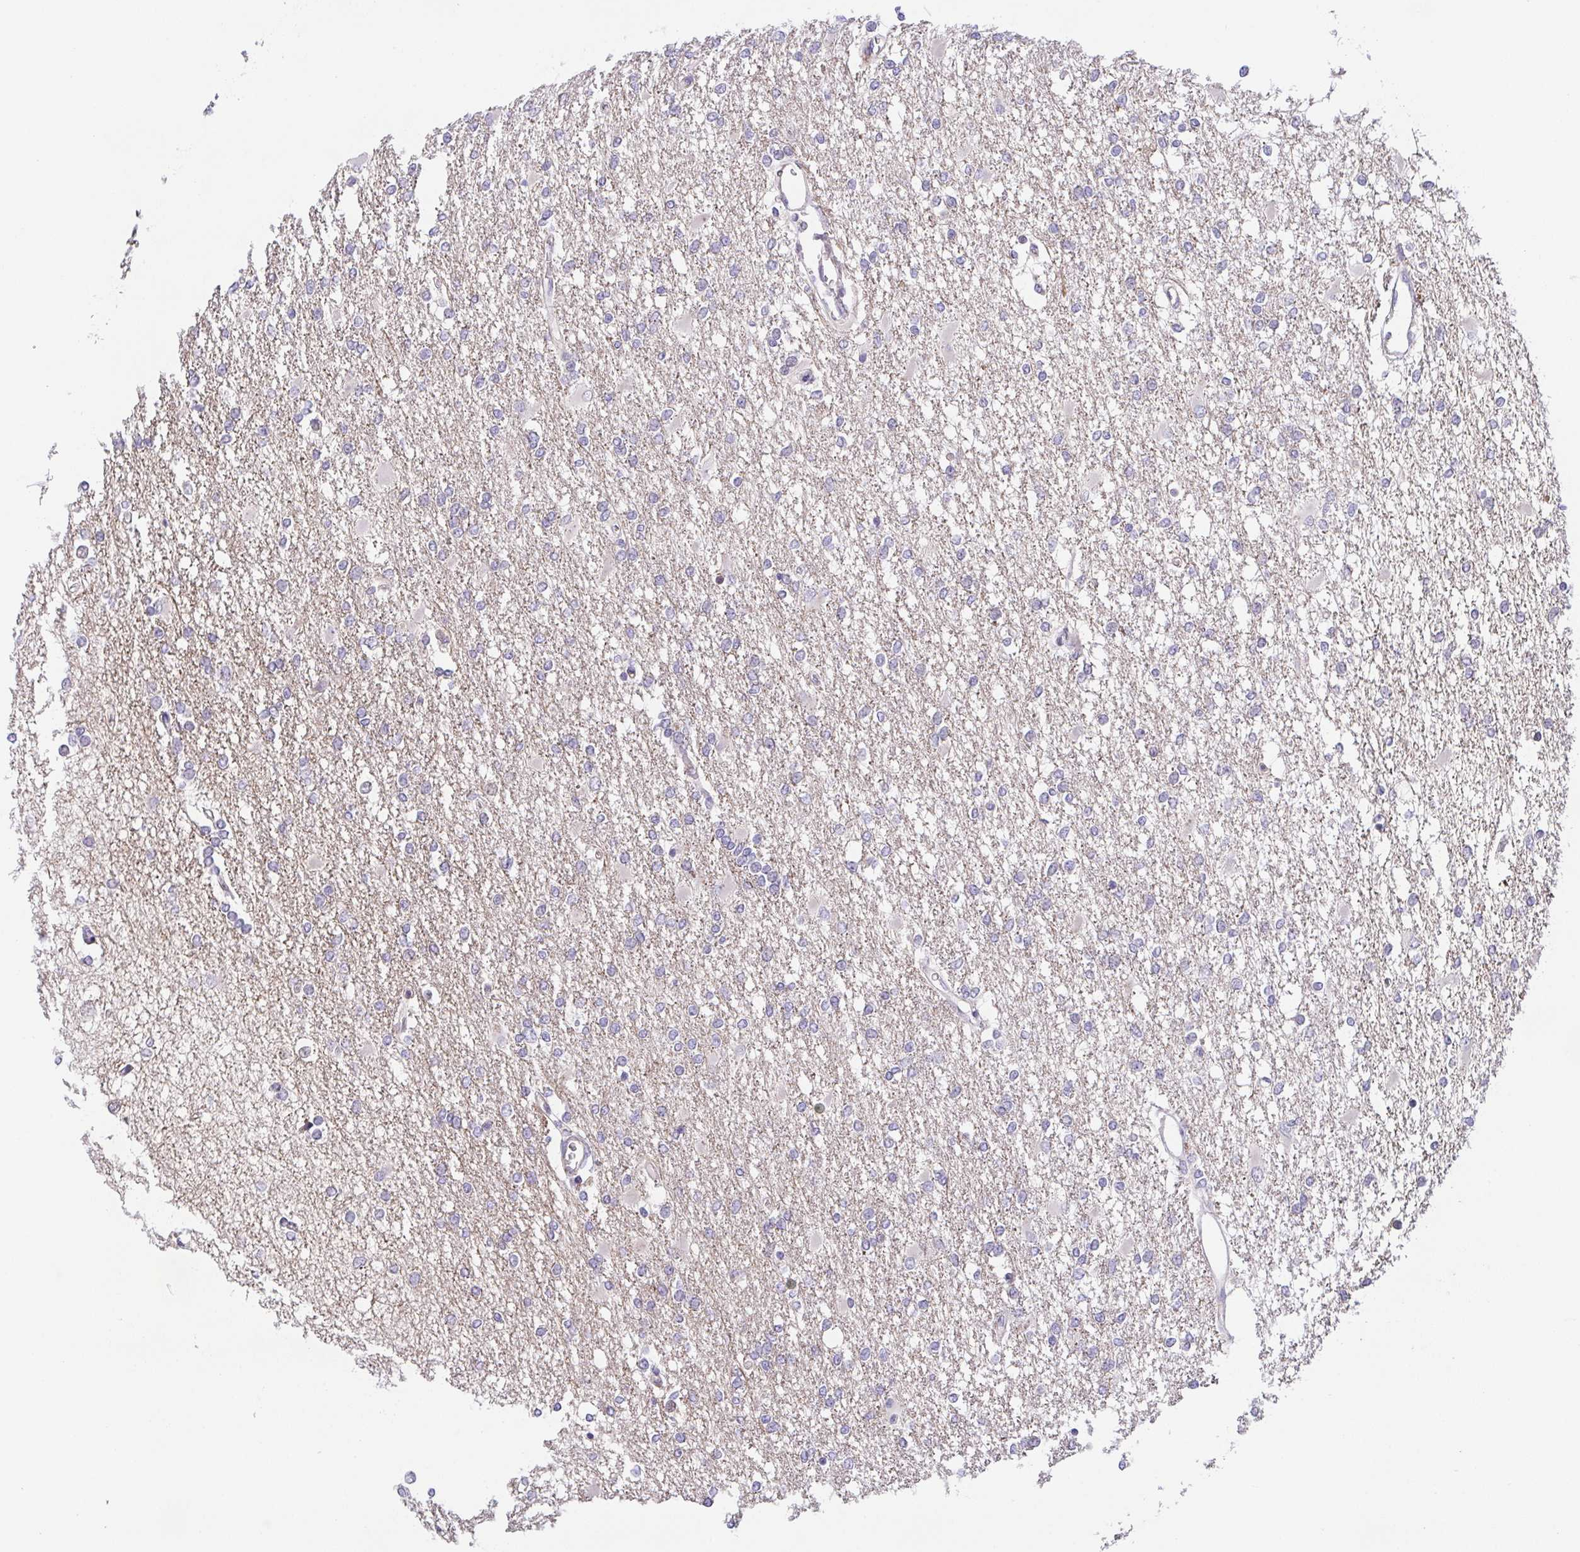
{"staining": {"intensity": "negative", "quantity": "none", "location": "none"}, "tissue": "glioma", "cell_type": "Tumor cells", "image_type": "cancer", "snomed": [{"axis": "morphology", "description": "Glioma, malignant, High grade"}, {"axis": "topography", "description": "Cerebral cortex"}], "caption": "Tumor cells show no significant expression in glioma. (Stains: DAB (3,3'-diaminobenzidine) IHC with hematoxylin counter stain, Microscopy: brightfield microscopy at high magnification).", "gene": "PREPL", "patient": {"sex": "male", "age": 79}}